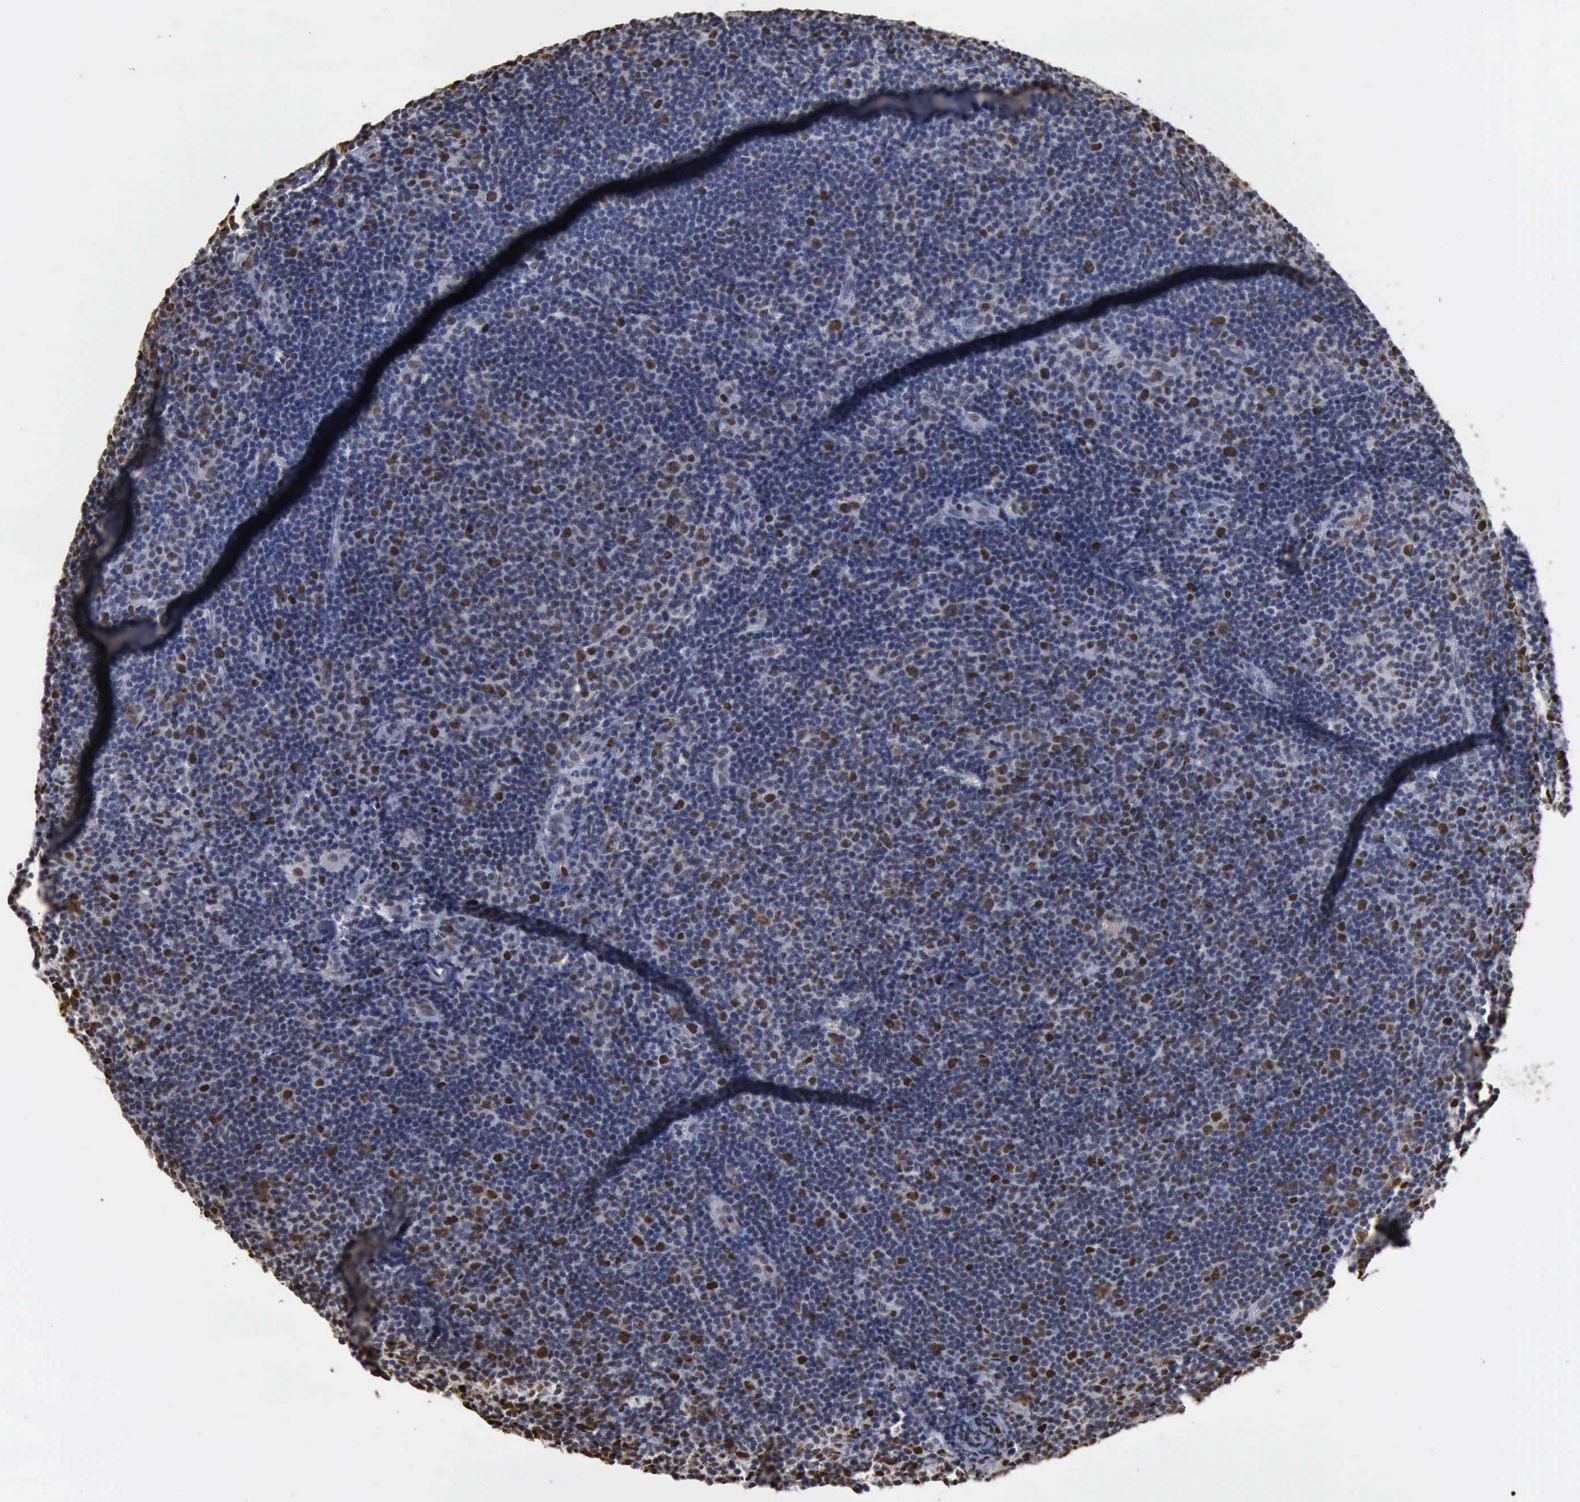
{"staining": {"intensity": "weak", "quantity": "25%-75%", "location": "nuclear"}, "tissue": "lymphoma", "cell_type": "Tumor cells", "image_type": "cancer", "snomed": [{"axis": "morphology", "description": "Malignant lymphoma, non-Hodgkin's type, Low grade"}, {"axis": "topography", "description": "Lymph node"}], "caption": "Immunohistochemical staining of lymphoma demonstrates low levels of weak nuclear protein positivity in about 25%-75% of tumor cells.", "gene": "PCNA", "patient": {"sex": "male", "age": 49}}